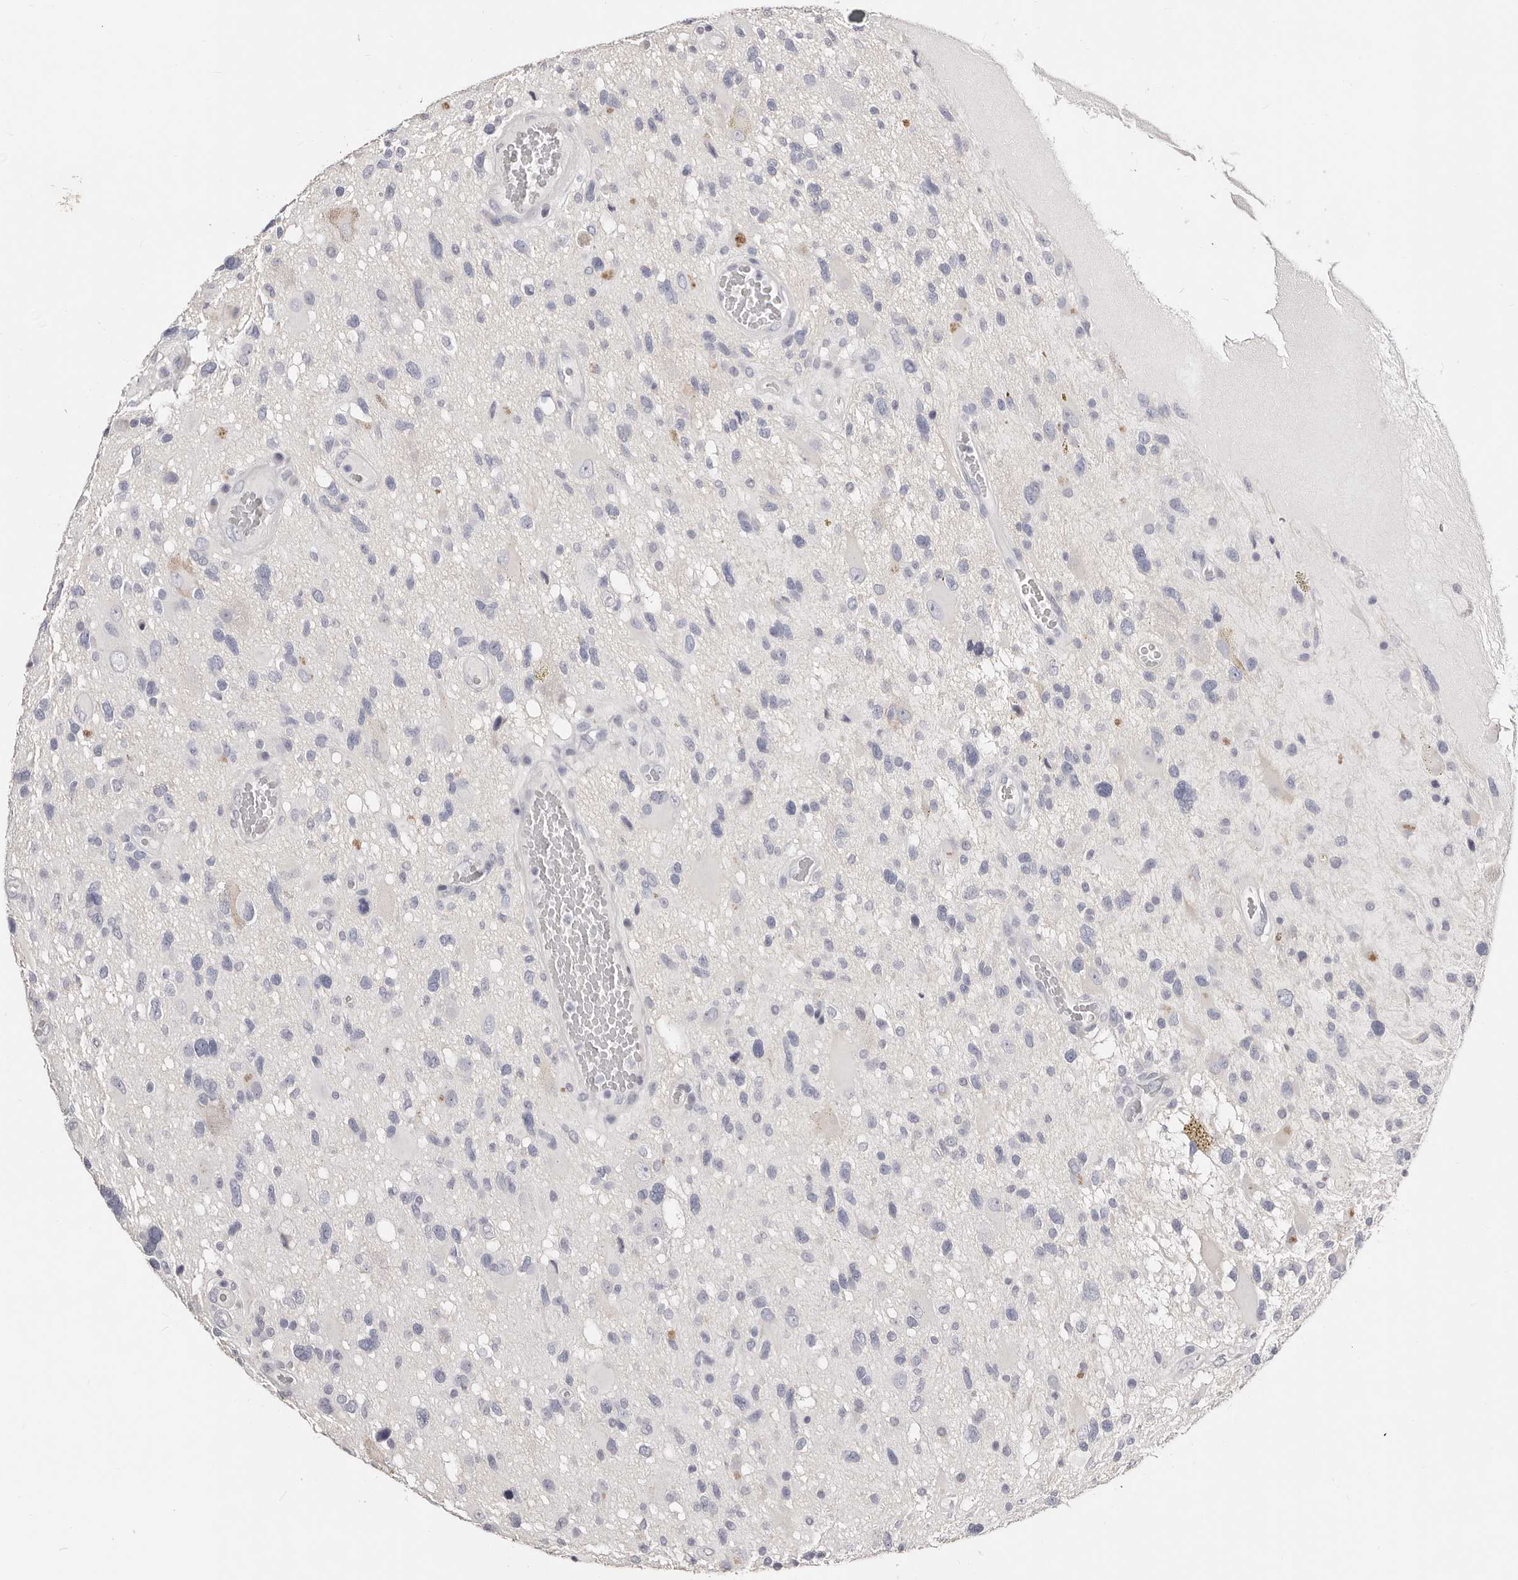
{"staining": {"intensity": "negative", "quantity": "none", "location": "none"}, "tissue": "glioma", "cell_type": "Tumor cells", "image_type": "cancer", "snomed": [{"axis": "morphology", "description": "Glioma, malignant, High grade"}, {"axis": "topography", "description": "Brain"}], "caption": "Immunohistochemistry (IHC) image of neoplastic tissue: human malignant high-grade glioma stained with DAB (3,3'-diaminobenzidine) reveals no significant protein expression in tumor cells.", "gene": "AKNAD1", "patient": {"sex": "male", "age": 33}}